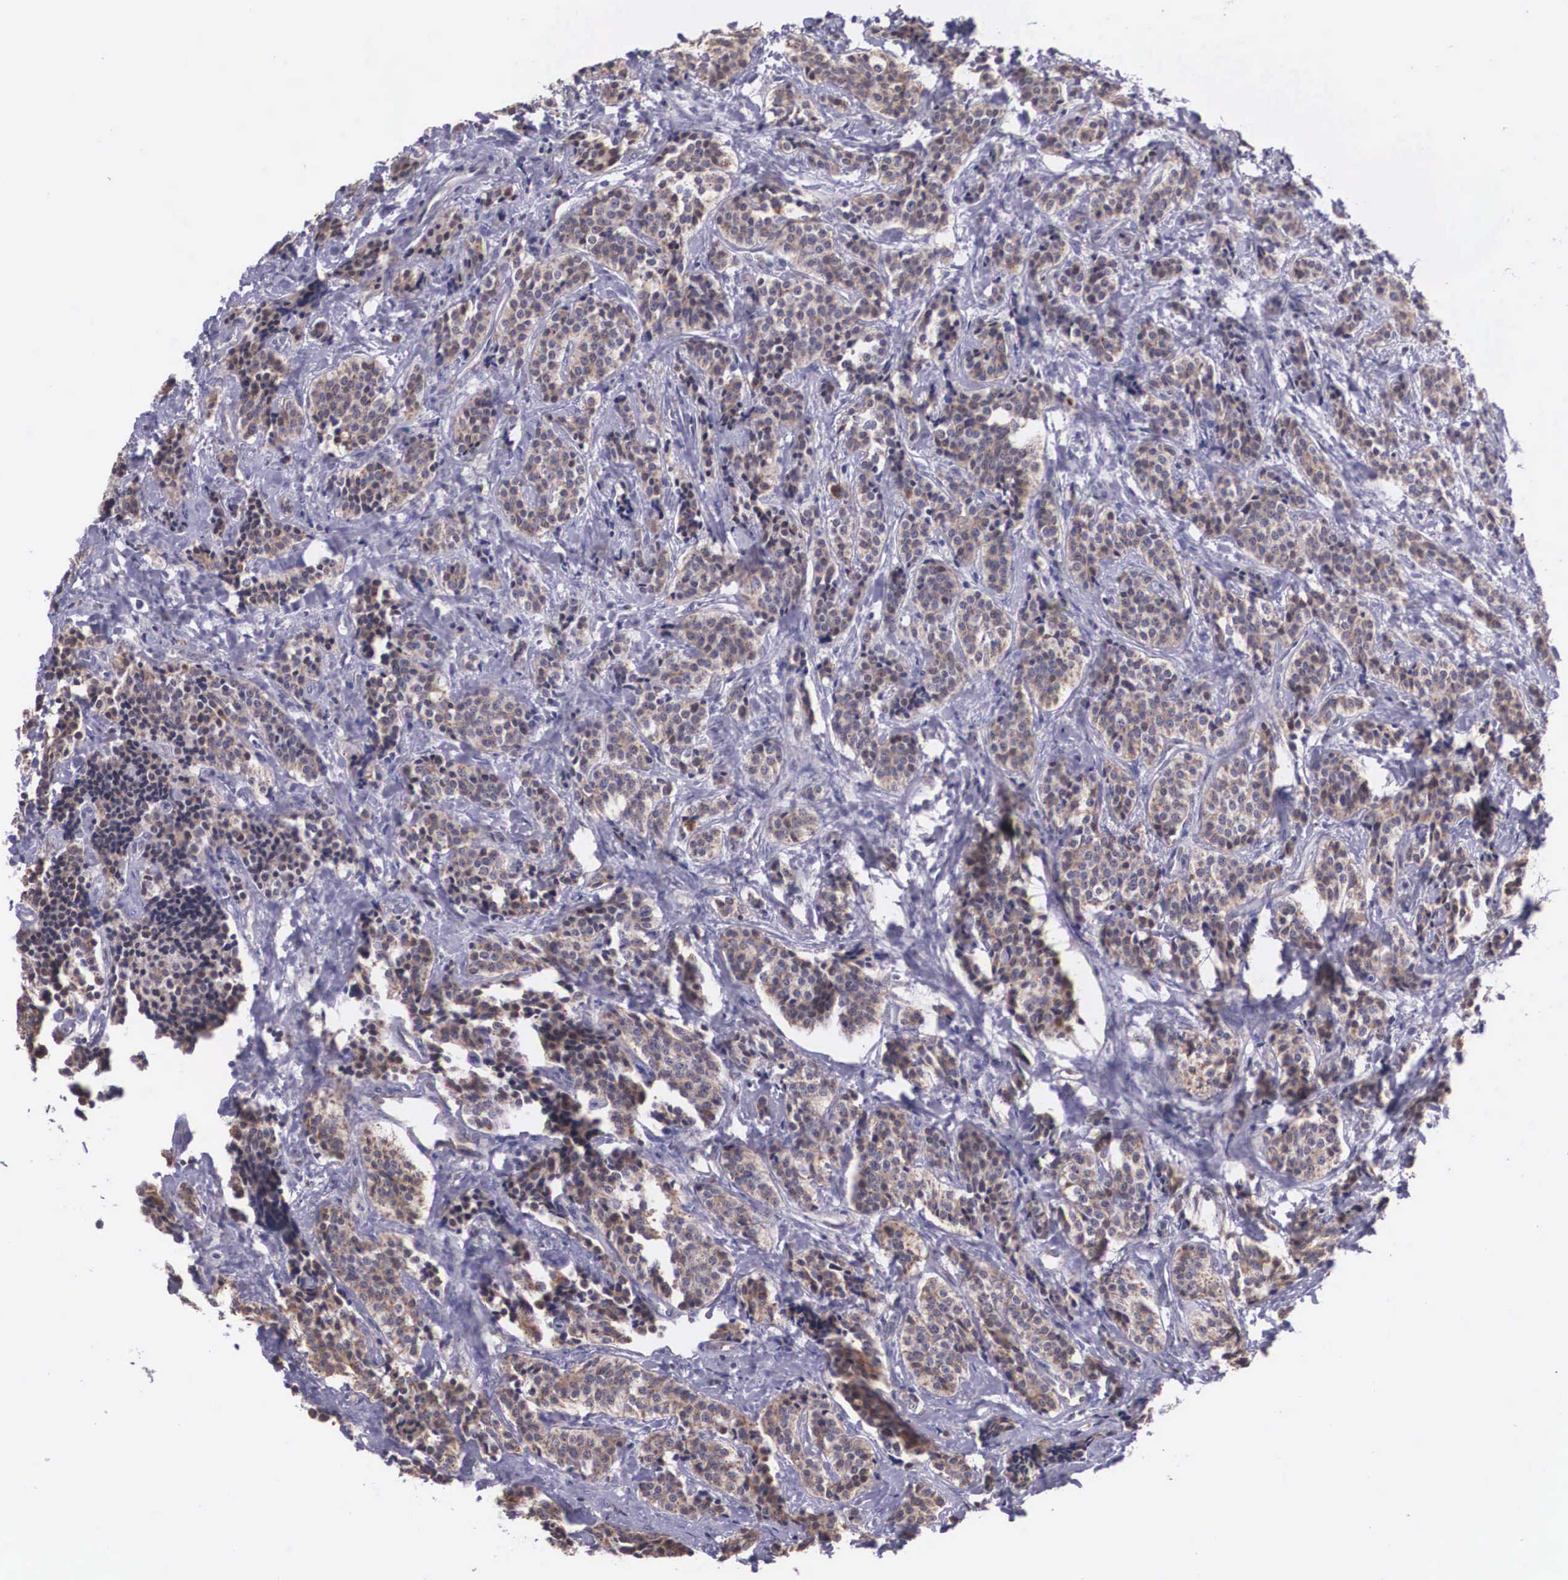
{"staining": {"intensity": "moderate", "quantity": ">75%", "location": "cytoplasmic/membranous"}, "tissue": "carcinoid", "cell_type": "Tumor cells", "image_type": "cancer", "snomed": [{"axis": "morphology", "description": "Carcinoid, malignant, NOS"}, {"axis": "topography", "description": "Small intestine"}], "caption": "Malignant carcinoid stained with IHC exhibits moderate cytoplasmic/membranous expression in about >75% of tumor cells.", "gene": "SLC25A21", "patient": {"sex": "male", "age": 63}}